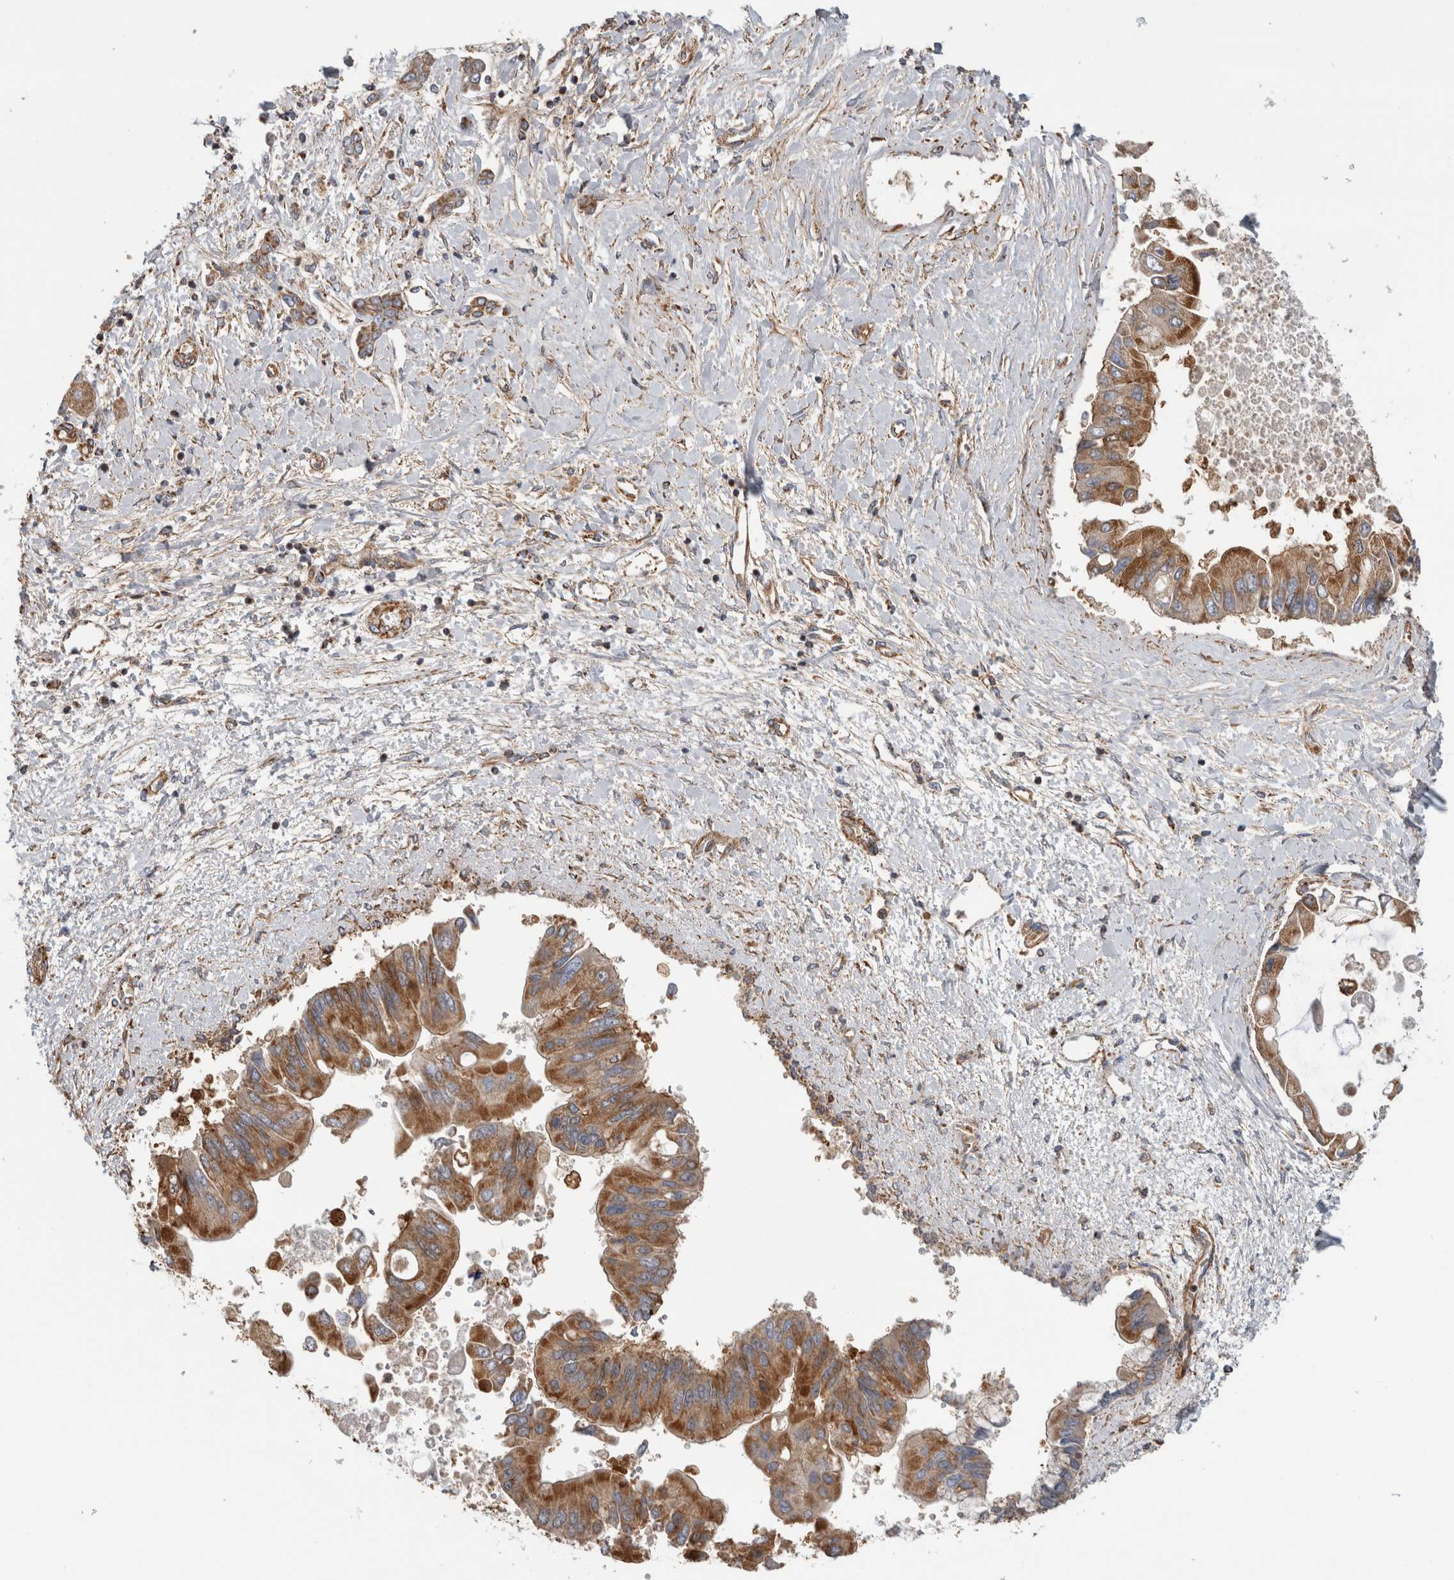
{"staining": {"intensity": "moderate", "quantity": ">75%", "location": "cytoplasmic/membranous"}, "tissue": "liver cancer", "cell_type": "Tumor cells", "image_type": "cancer", "snomed": [{"axis": "morphology", "description": "Cholangiocarcinoma"}, {"axis": "topography", "description": "Liver"}], "caption": "Brown immunohistochemical staining in liver cancer (cholangiocarcinoma) exhibits moderate cytoplasmic/membranous expression in about >75% of tumor cells. Using DAB (brown) and hematoxylin (blue) stains, captured at high magnification using brightfield microscopy.", "gene": "SFXN2", "patient": {"sex": "male", "age": 50}}